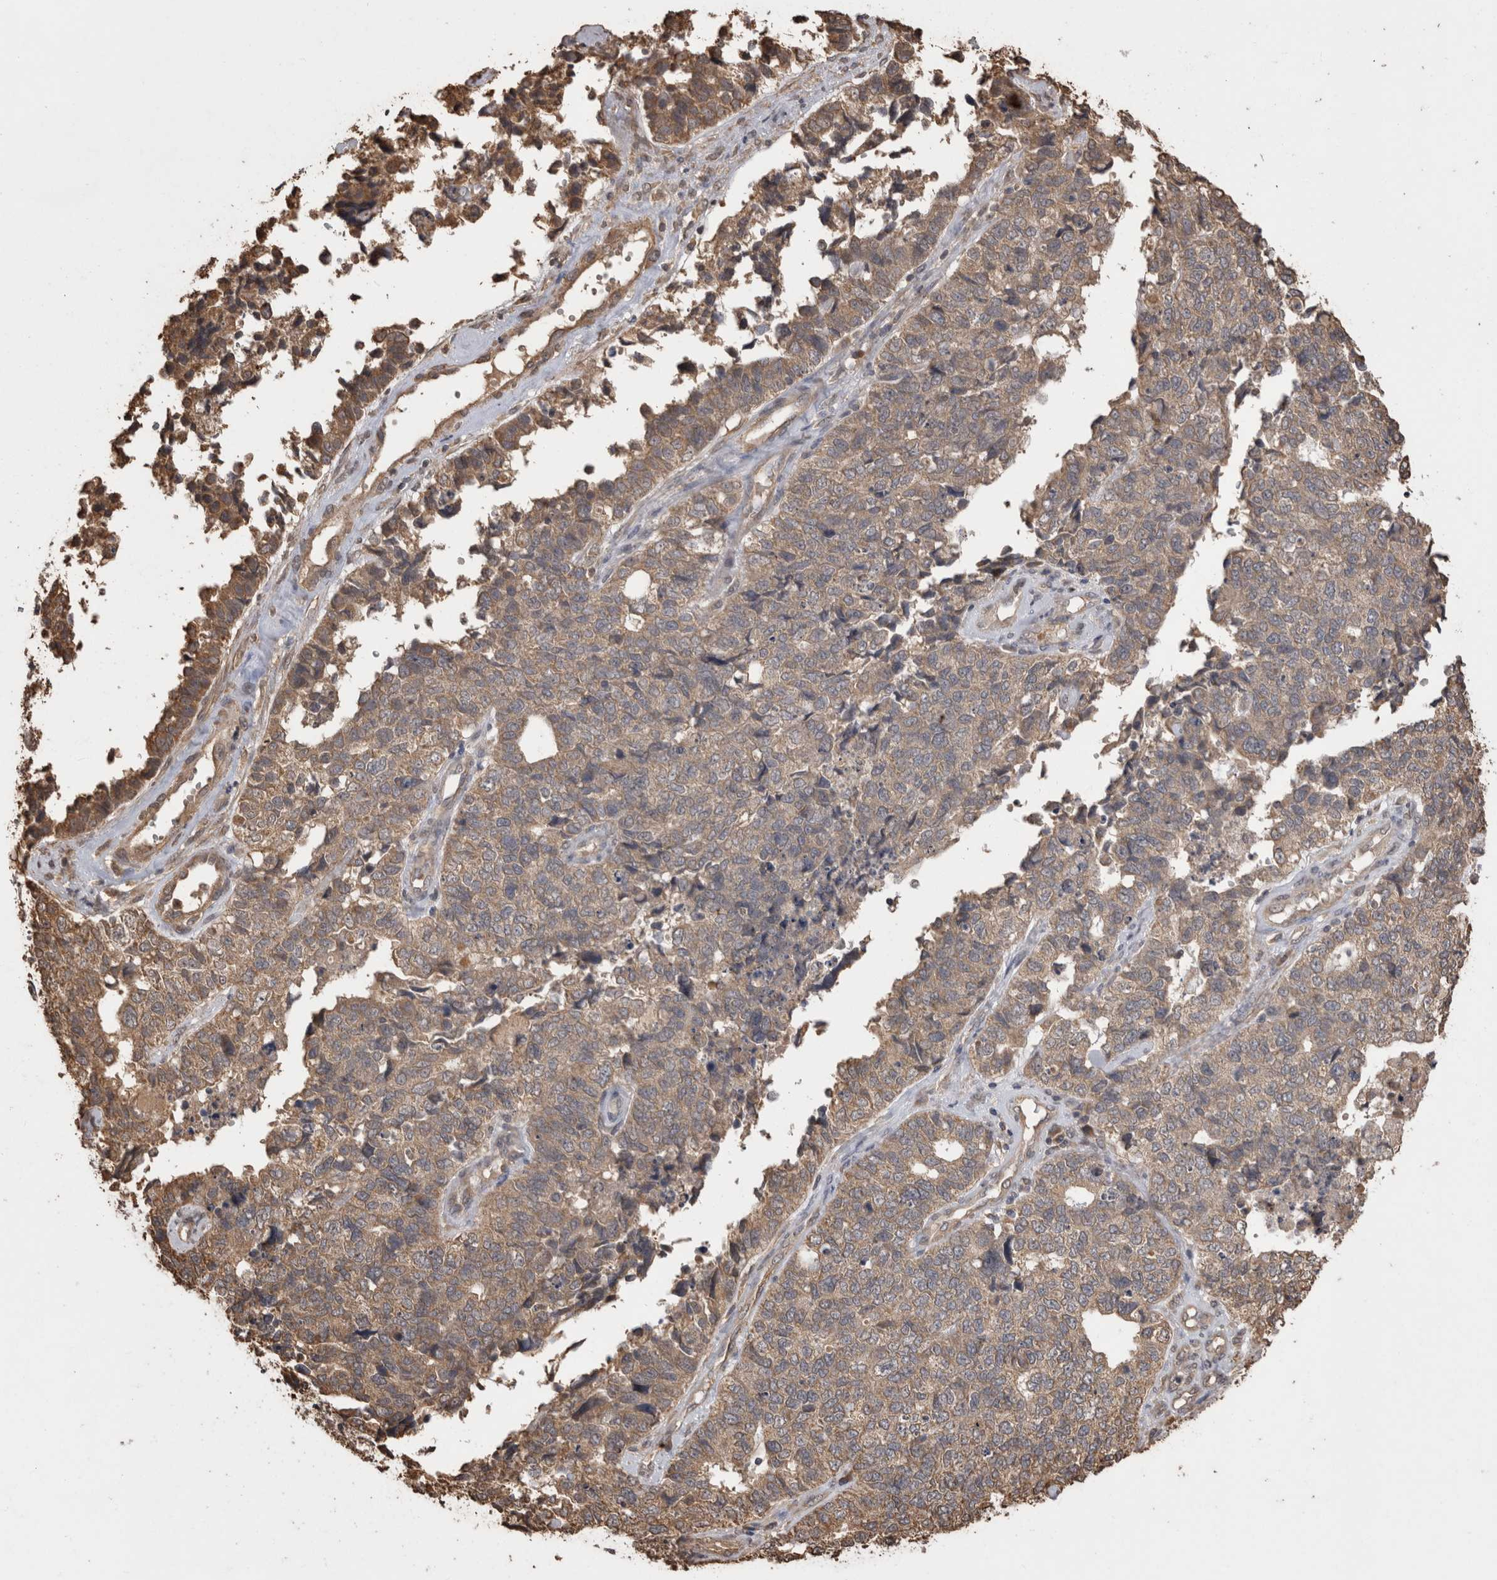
{"staining": {"intensity": "weak", "quantity": ">75%", "location": "cytoplasmic/membranous"}, "tissue": "cervical cancer", "cell_type": "Tumor cells", "image_type": "cancer", "snomed": [{"axis": "morphology", "description": "Squamous cell carcinoma, NOS"}, {"axis": "topography", "description": "Cervix"}], "caption": "This micrograph displays immunohistochemistry (IHC) staining of human cervical cancer (squamous cell carcinoma), with low weak cytoplasmic/membranous expression in approximately >75% of tumor cells.", "gene": "SOCS5", "patient": {"sex": "female", "age": 63}}